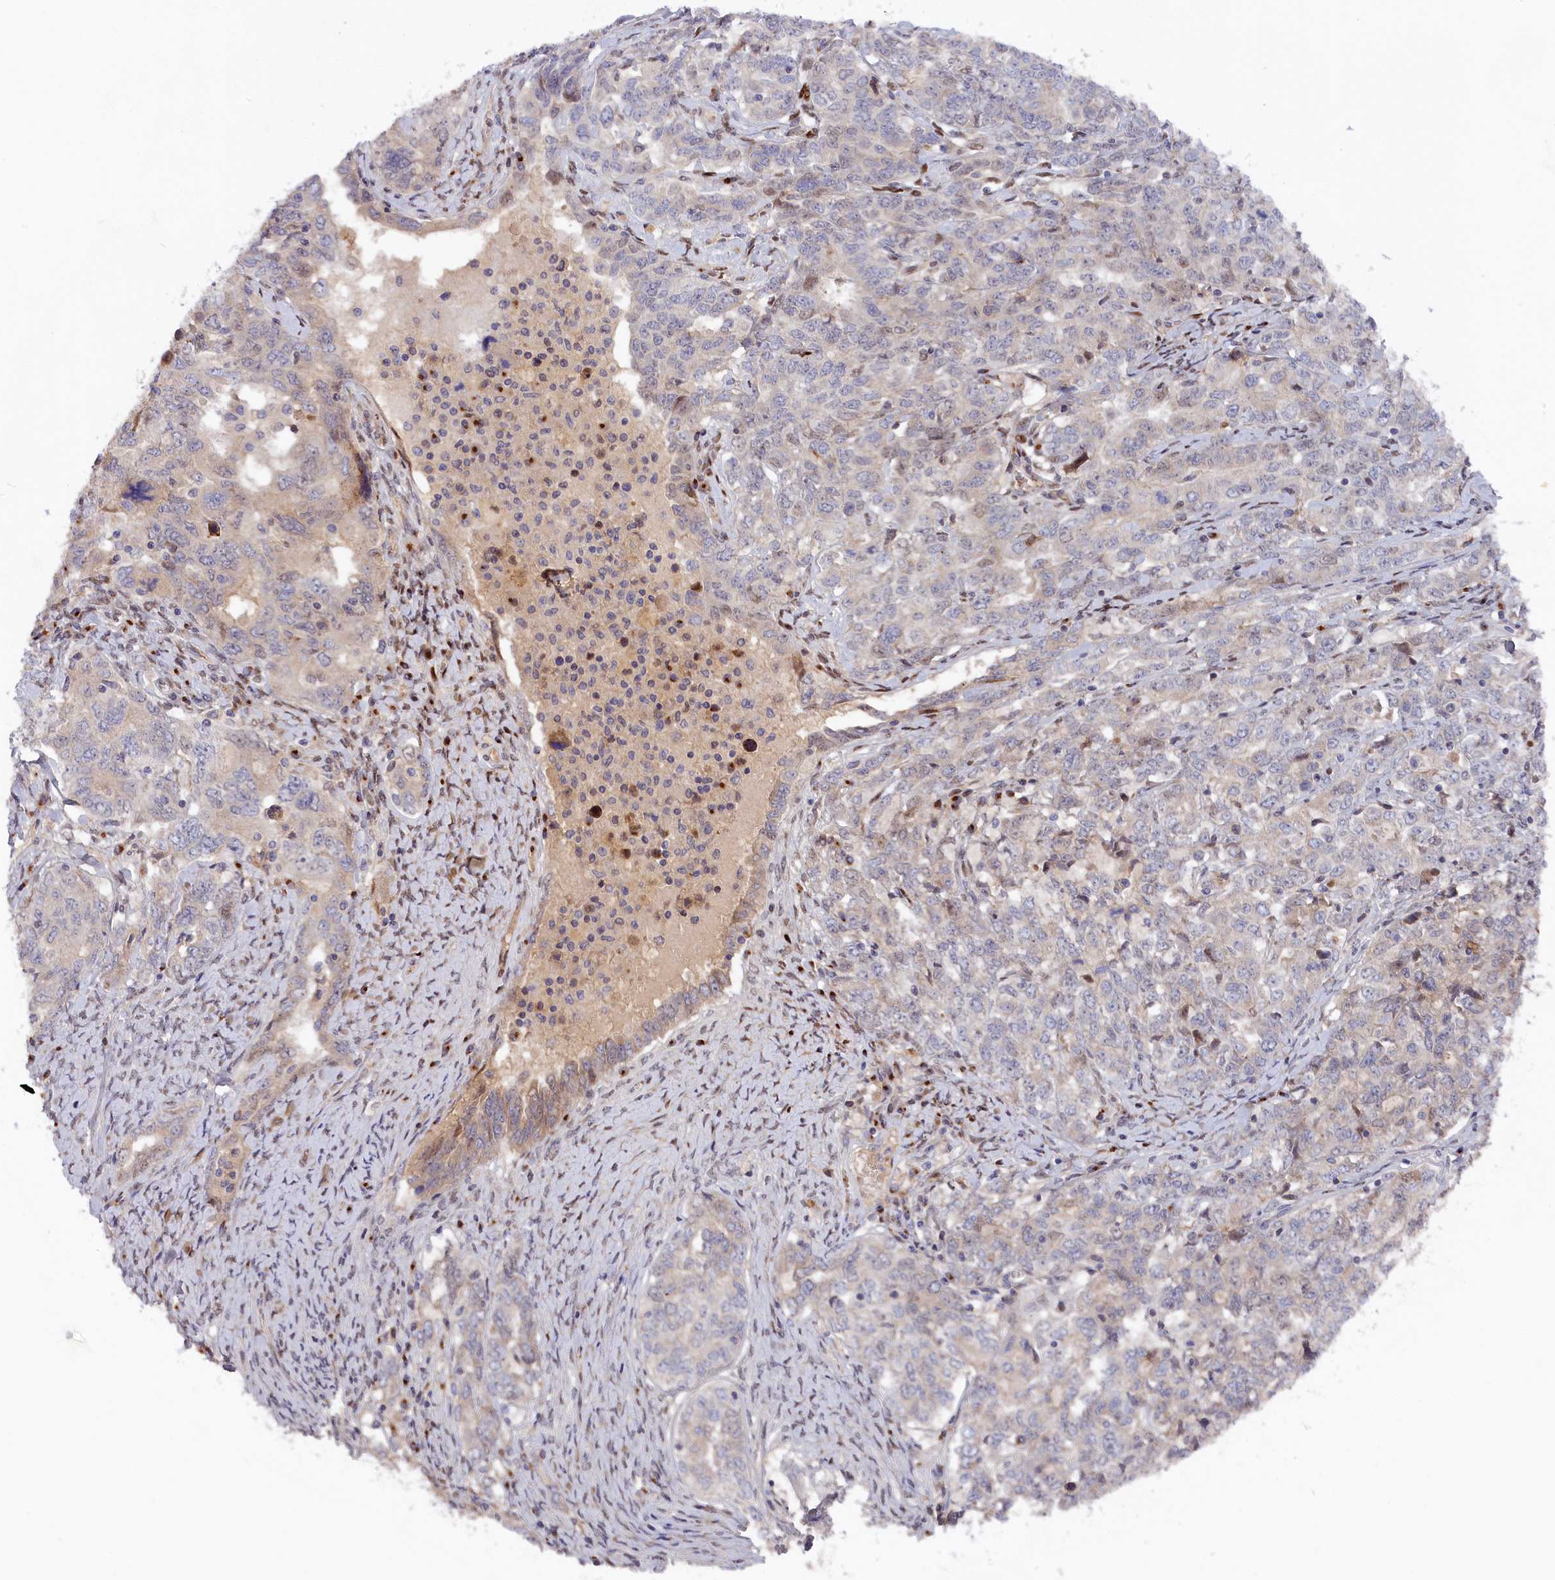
{"staining": {"intensity": "negative", "quantity": "none", "location": "none"}, "tissue": "ovarian cancer", "cell_type": "Tumor cells", "image_type": "cancer", "snomed": [{"axis": "morphology", "description": "Carcinoma, endometroid"}, {"axis": "topography", "description": "Ovary"}], "caption": "Tumor cells are negative for protein expression in human ovarian endometroid carcinoma. The staining was performed using DAB to visualize the protein expression in brown, while the nuclei were stained in blue with hematoxylin (Magnification: 20x).", "gene": "CHST12", "patient": {"sex": "female", "age": 62}}